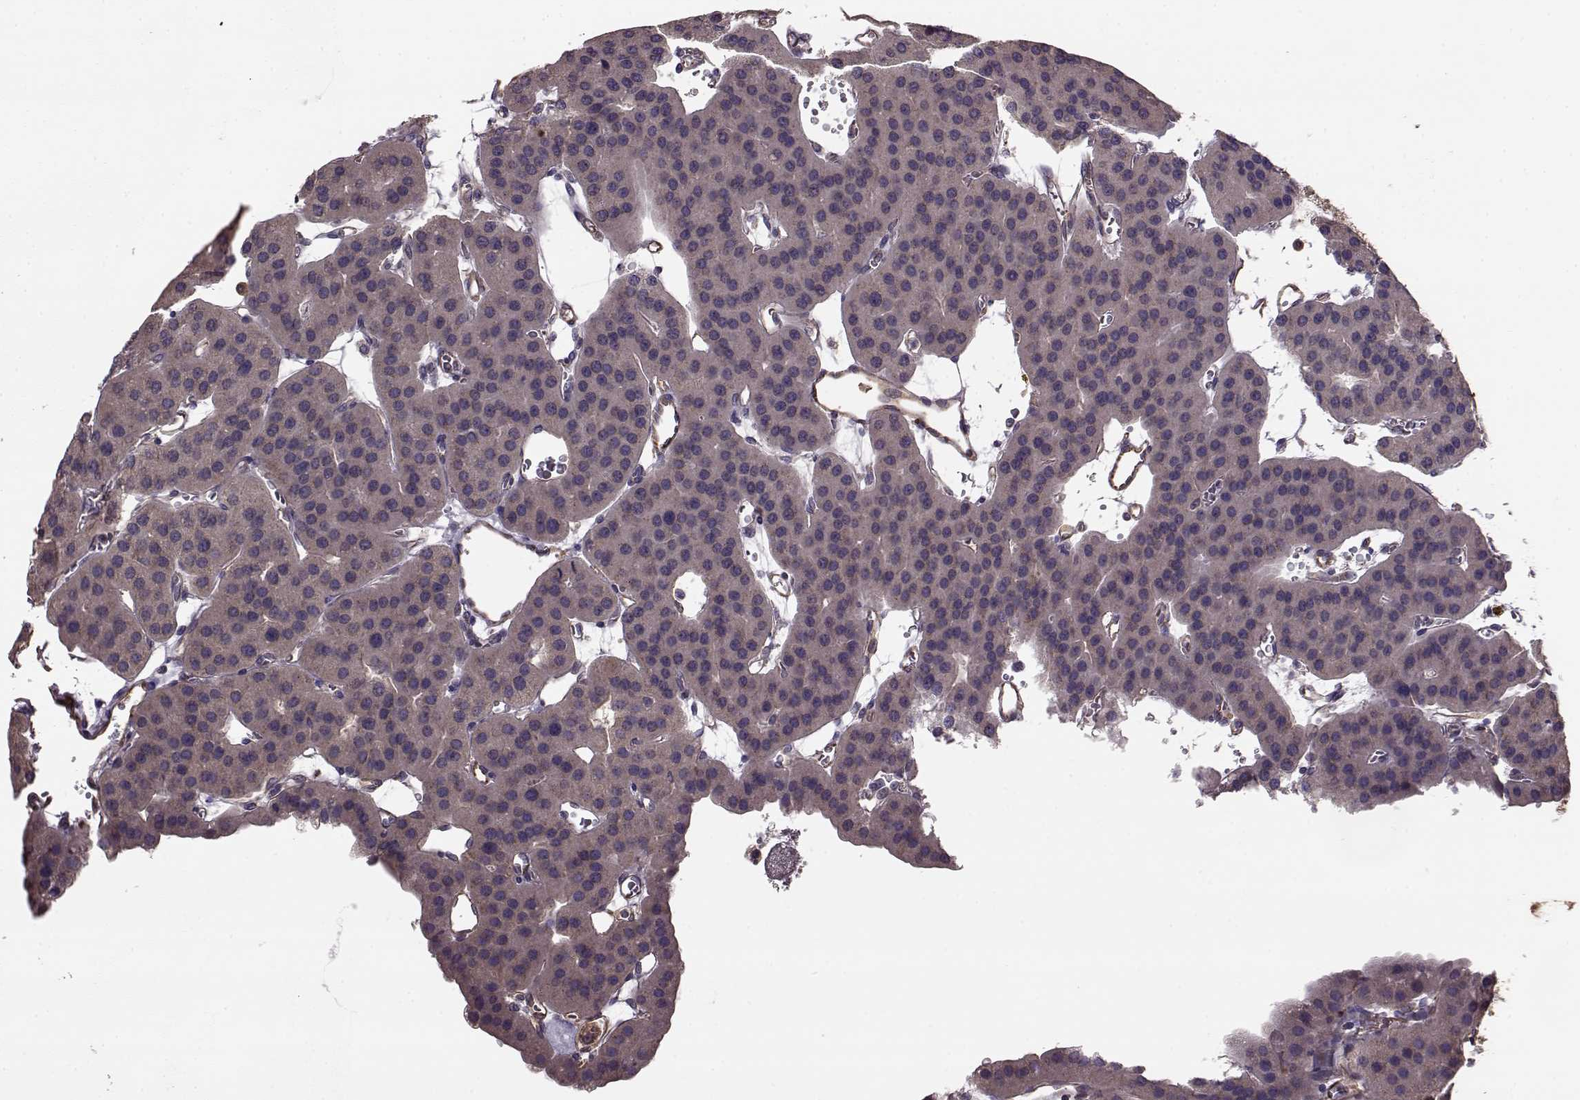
{"staining": {"intensity": "weak", "quantity": "<25%", "location": "cytoplasmic/membranous"}, "tissue": "parathyroid gland", "cell_type": "Glandular cells", "image_type": "normal", "snomed": [{"axis": "morphology", "description": "Normal tissue, NOS"}, {"axis": "morphology", "description": "Adenoma, NOS"}, {"axis": "topography", "description": "Parathyroid gland"}], "caption": "Immunohistochemistry (IHC) micrograph of benign human parathyroid gland stained for a protein (brown), which shows no positivity in glandular cells. The staining is performed using DAB brown chromogen with nuclei counter-stained in using hematoxylin.", "gene": "NTF3", "patient": {"sex": "female", "age": 86}}